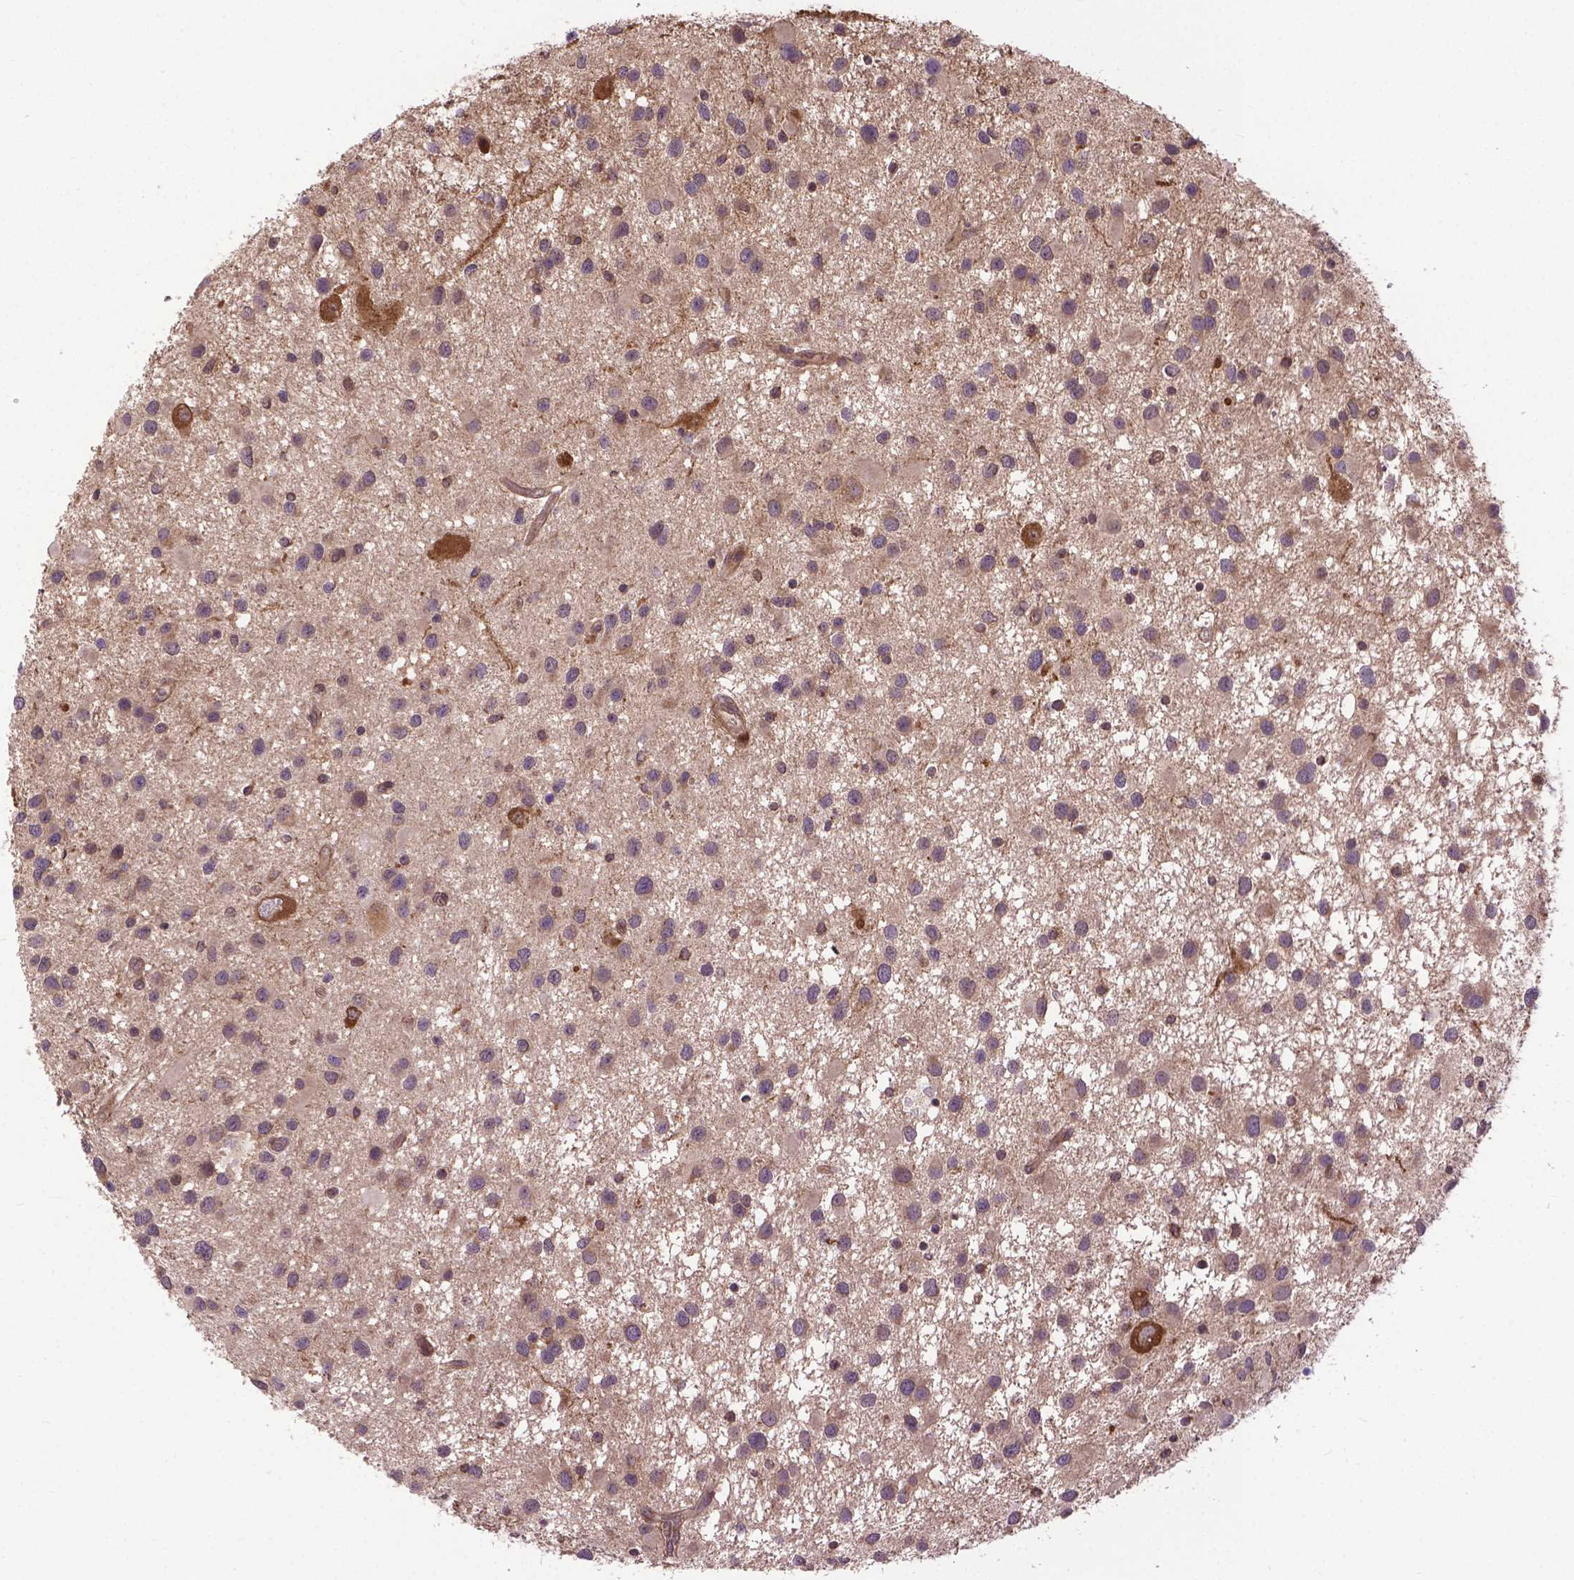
{"staining": {"intensity": "weak", "quantity": ">75%", "location": "cytoplasmic/membranous"}, "tissue": "glioma", "cell_type": "Tumor cells", "image_type": "cancer", "snomed": [{"axis": "morphology", "description": "Glioma, malignant, Low grade"}, {"axis": "topography", "description": "Brain"}], "caption": "Immunohistochemical staining of glioma shows weak cytoplasmic/membranous protein expression in approximately >75% of tumor cells.", "gene": "ZNF616", "patient": {"sex": "female", "age": 32}}